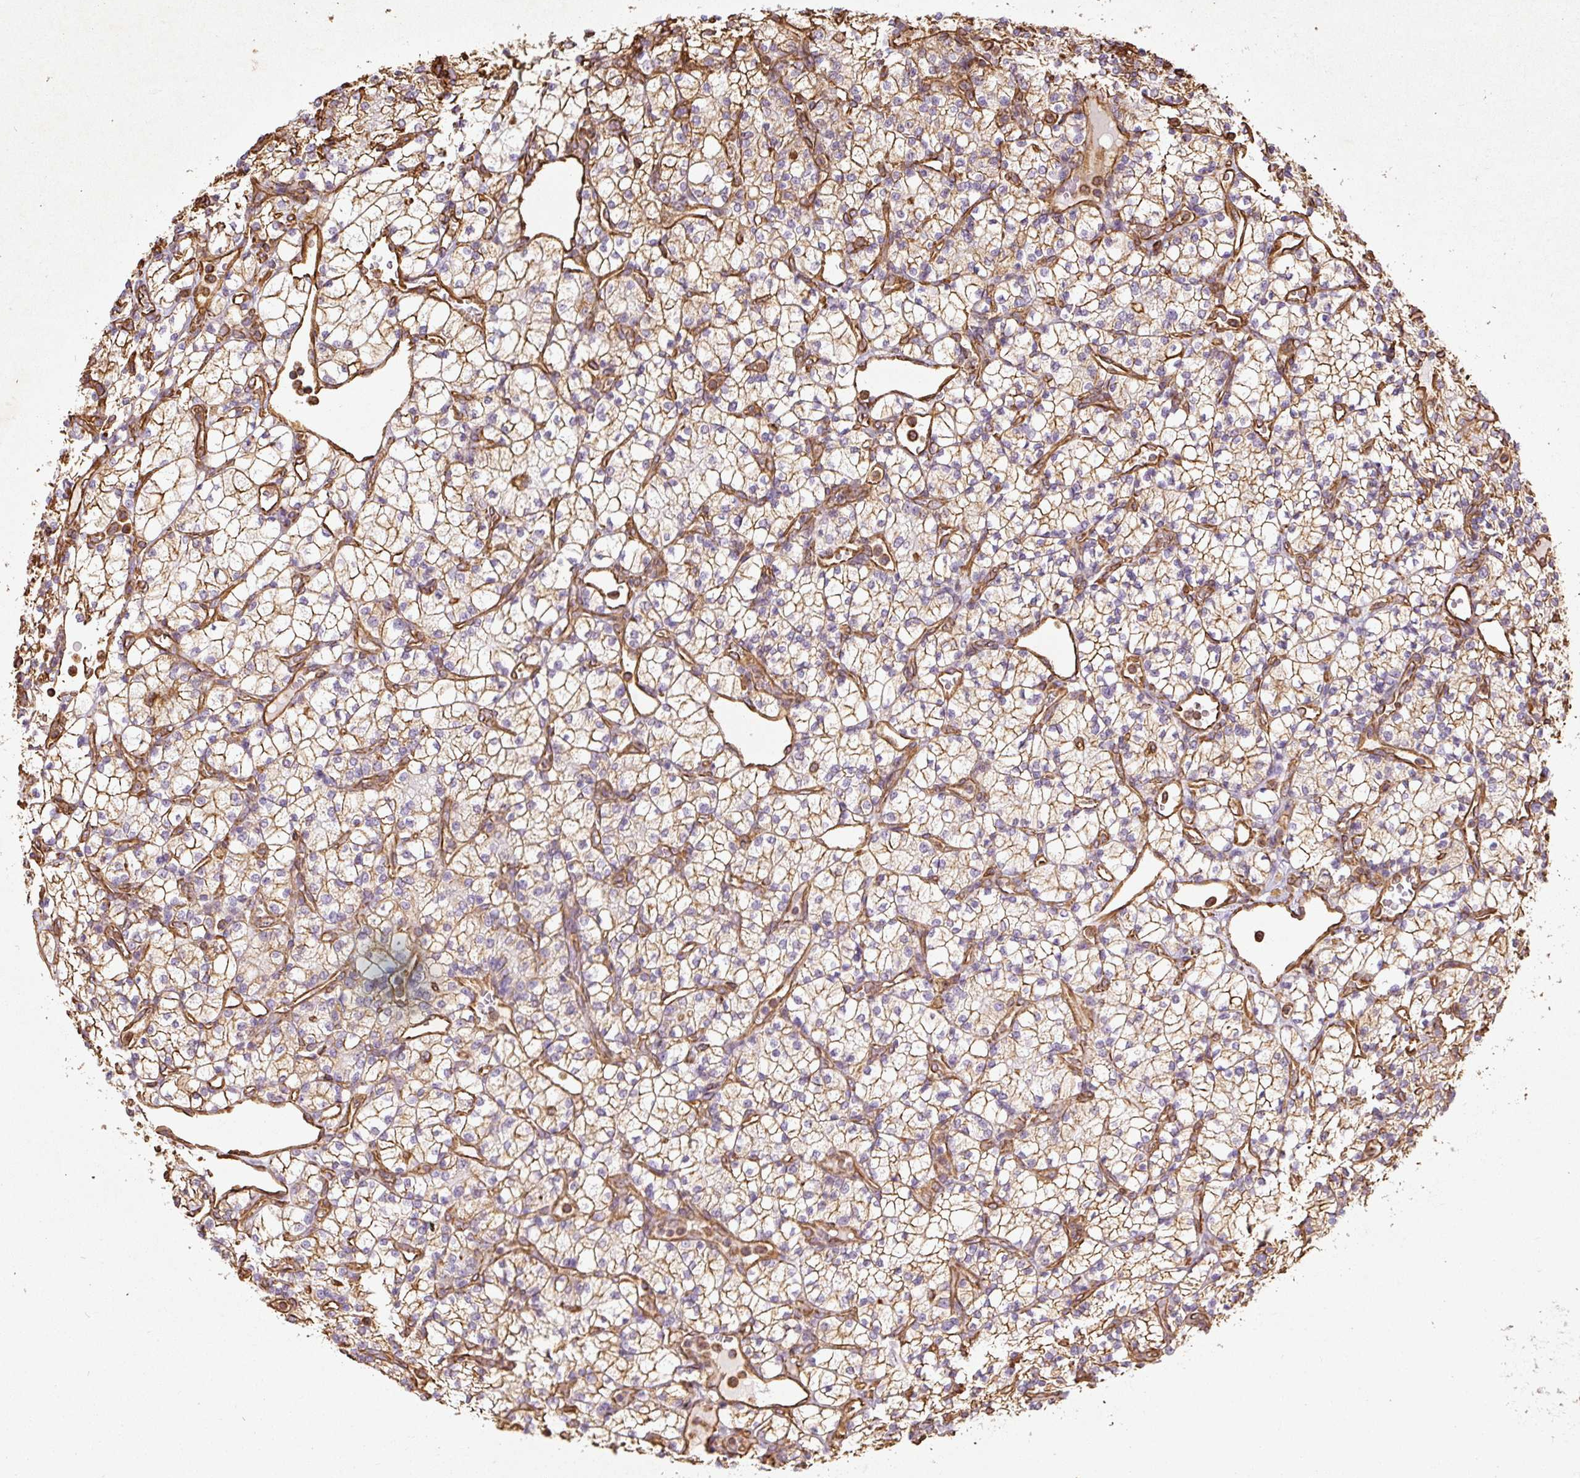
{"staining": {"intensity": "moderate", "quantity": "25%-75%", "location": "cytoplasmic/membranous"}, "tissue": "renal cancer", "cell_type": "Tumor cells", "image_type": "cancer", "snomed": [{"axis": "morphology", "description": "Adenocarcinoma, NOS"}, {"axis": "topography", "description": "Kidney"}], "caption": "Renal cancer stained with a protein marker exhibits moderate staining in tumor cells.", "gene": "VIM", "patient": {"sex": "male", "age": 77}}